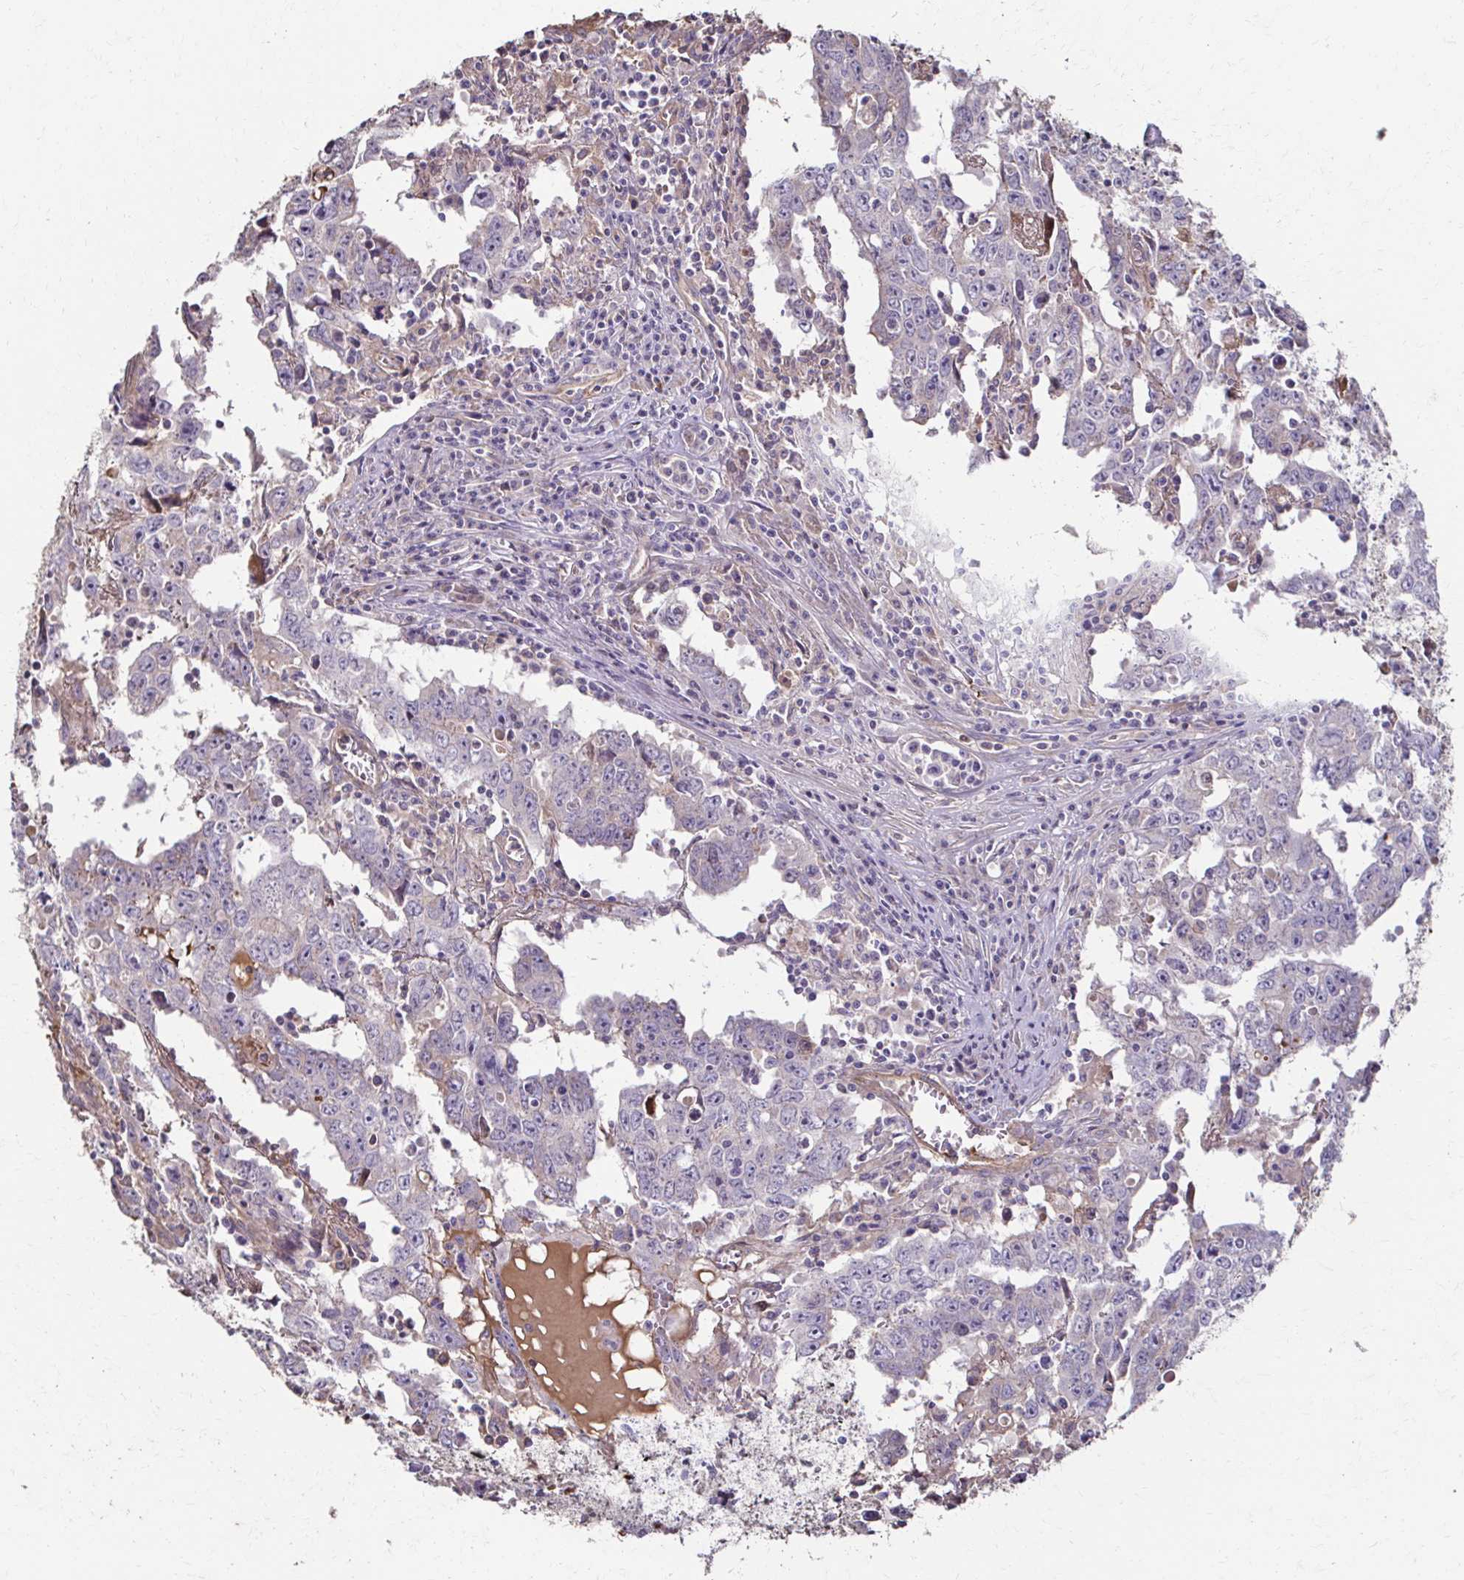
{"staining": {"intensity": "negative", "quantity": "none", "location": "none"}, "tissue": "testis cancer", "cell_type": "Tumor cells", "image_type": "cancer", "snomed": [{"axis": "morphology", "description": "Carcinoma, Embryonal, NOS"}, {"axis": "topography", "description": "Testis"}], "caption": "DAB immunohistochemical staining of testis cancer demonstrates no significant positivity in tumor cells.", "gene": "IL18BP", "patient": {"sex": "male", "age": 22}}